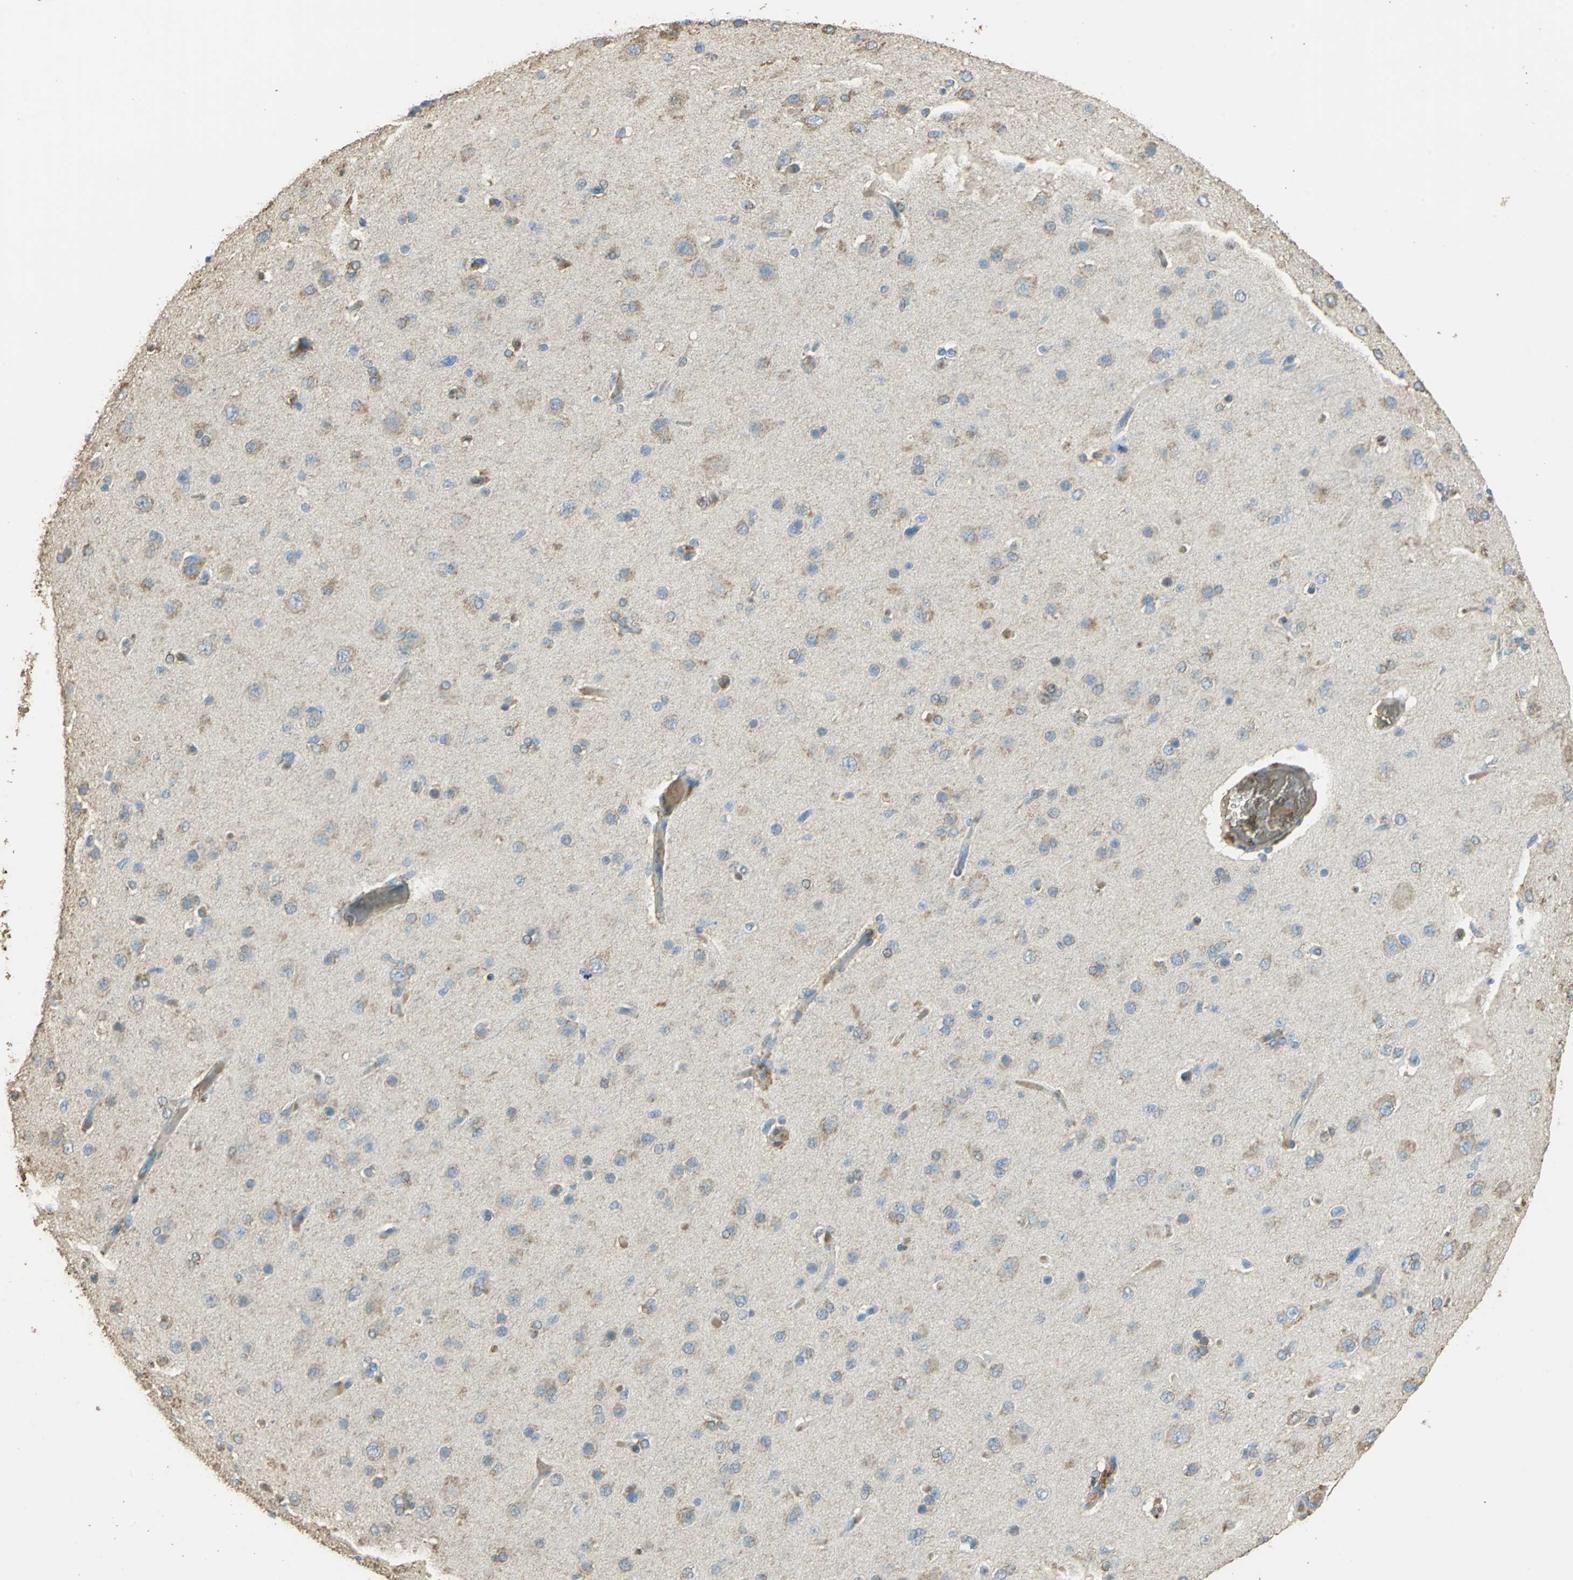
{"staining": {"intensity": "weak", "quantity": ">75%", "location": "cytoplasmic/membranous"}, "tissue": "glioma", "cell_type": "Tumor cells", "image_type": "cancer", "snomed": [{"axis": "morphology", "description": "Glioma, malignant, High grade"}, {"axis": "topography", "description": "Brain"}], "caption": "Immunohistochemical staining of high-grade glioma (malignant) reveals low levels of weak cytoplasmic/membranous positivity in about >75% of tumor cells. (brown staining indicates protein expression, while blue staining denotes nuclei).", "gene": "TRAPPC2", "patient": {"sex": "male", "age": 33}}